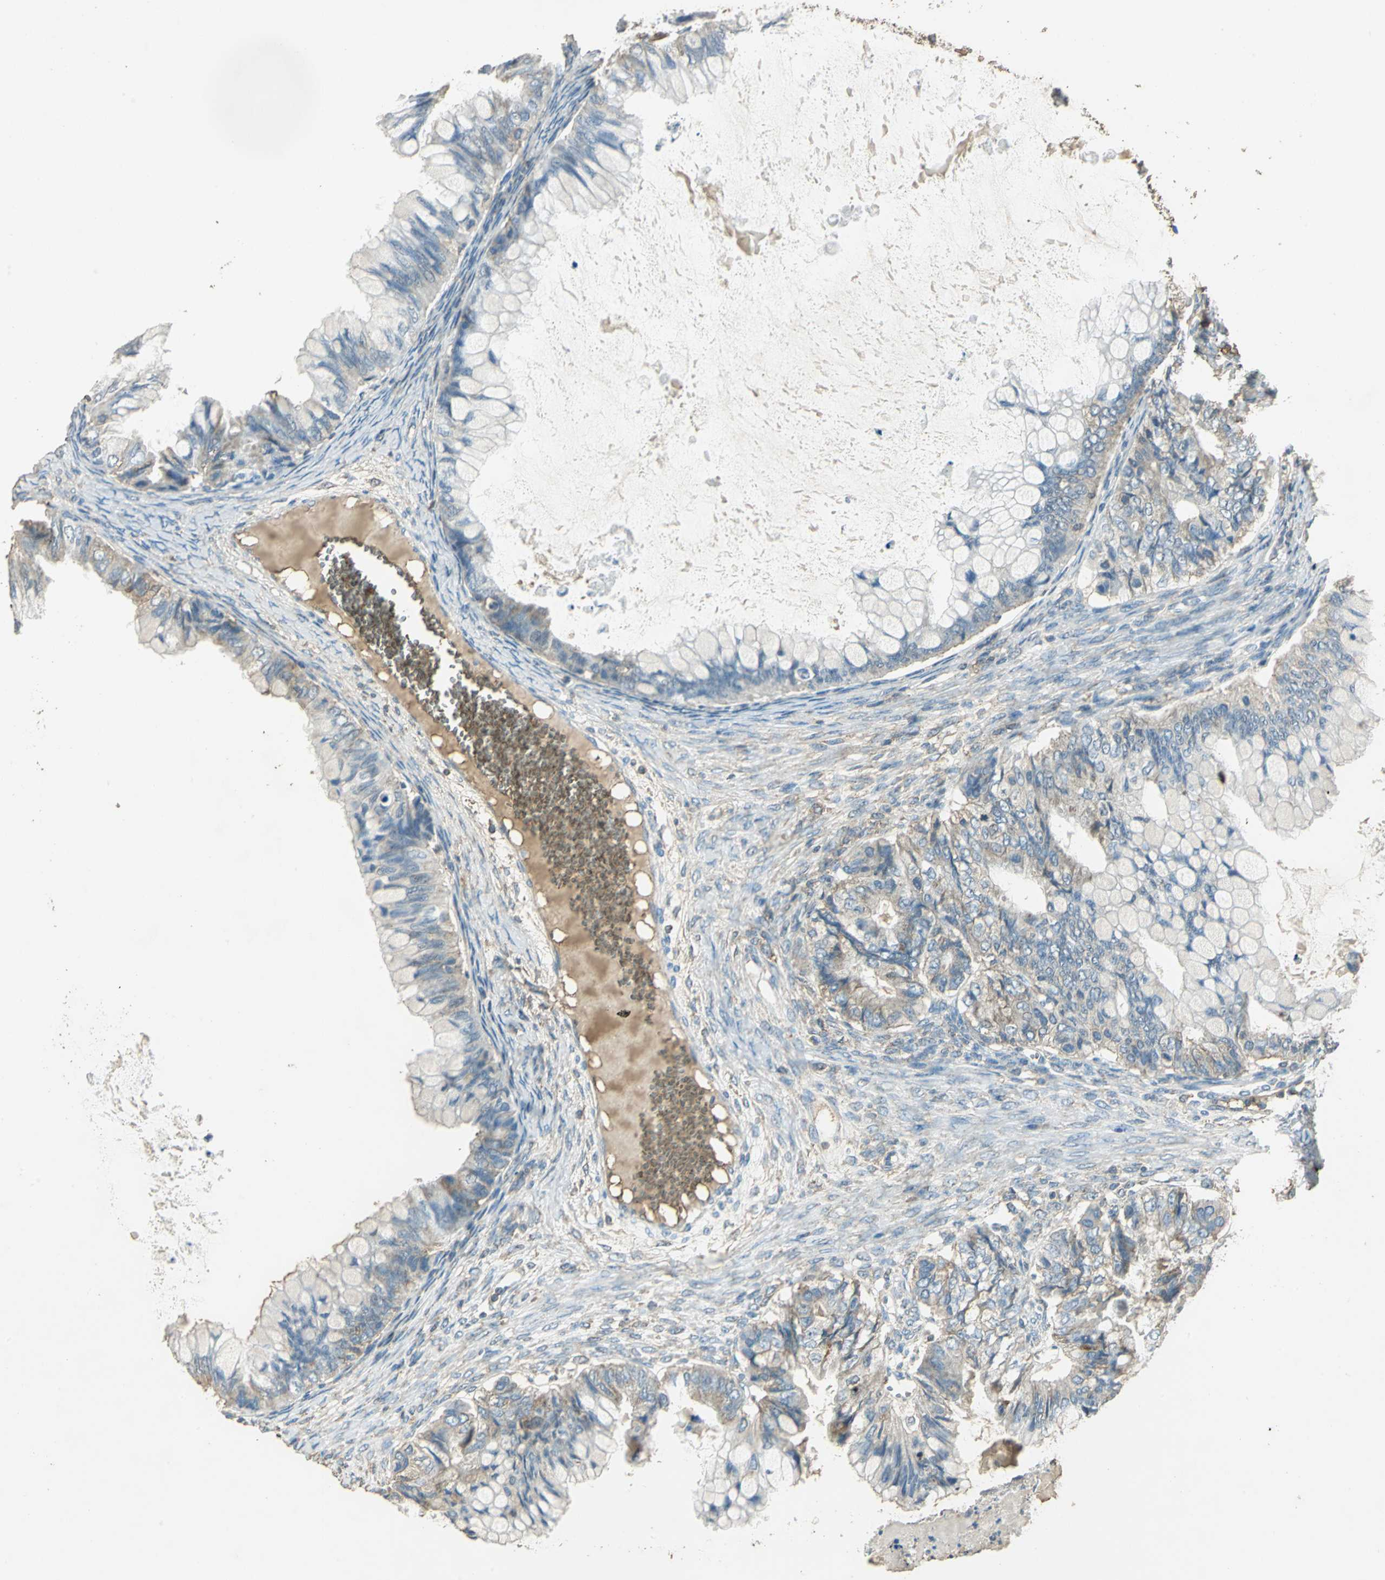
{"staining": {"intensity": "weak", "quantity": "25%-75%", "location": "cytoplasmic/membranous"}, "tissue": "ovarian cancer", "cell_type": "Tumor cells", "image_type": "cancer", "snomed": [{"axis": "morphology", "description": "Cystadenocarcinoma, mucinous, NOS"}, {"axis": "topography", "description": "Ovary"}], "caption": "An immunohistochemistry (IHC) micrograph of neoplastic tissue is shown. Protein staining in brown labels weak cytoplasmic/membranous positivity in ovarian cancer (mucinous cystadenocarcinoma) within tumor cells.", "gene": "TRAPPC2", "patient": {"sex": "female", "age": 80}}